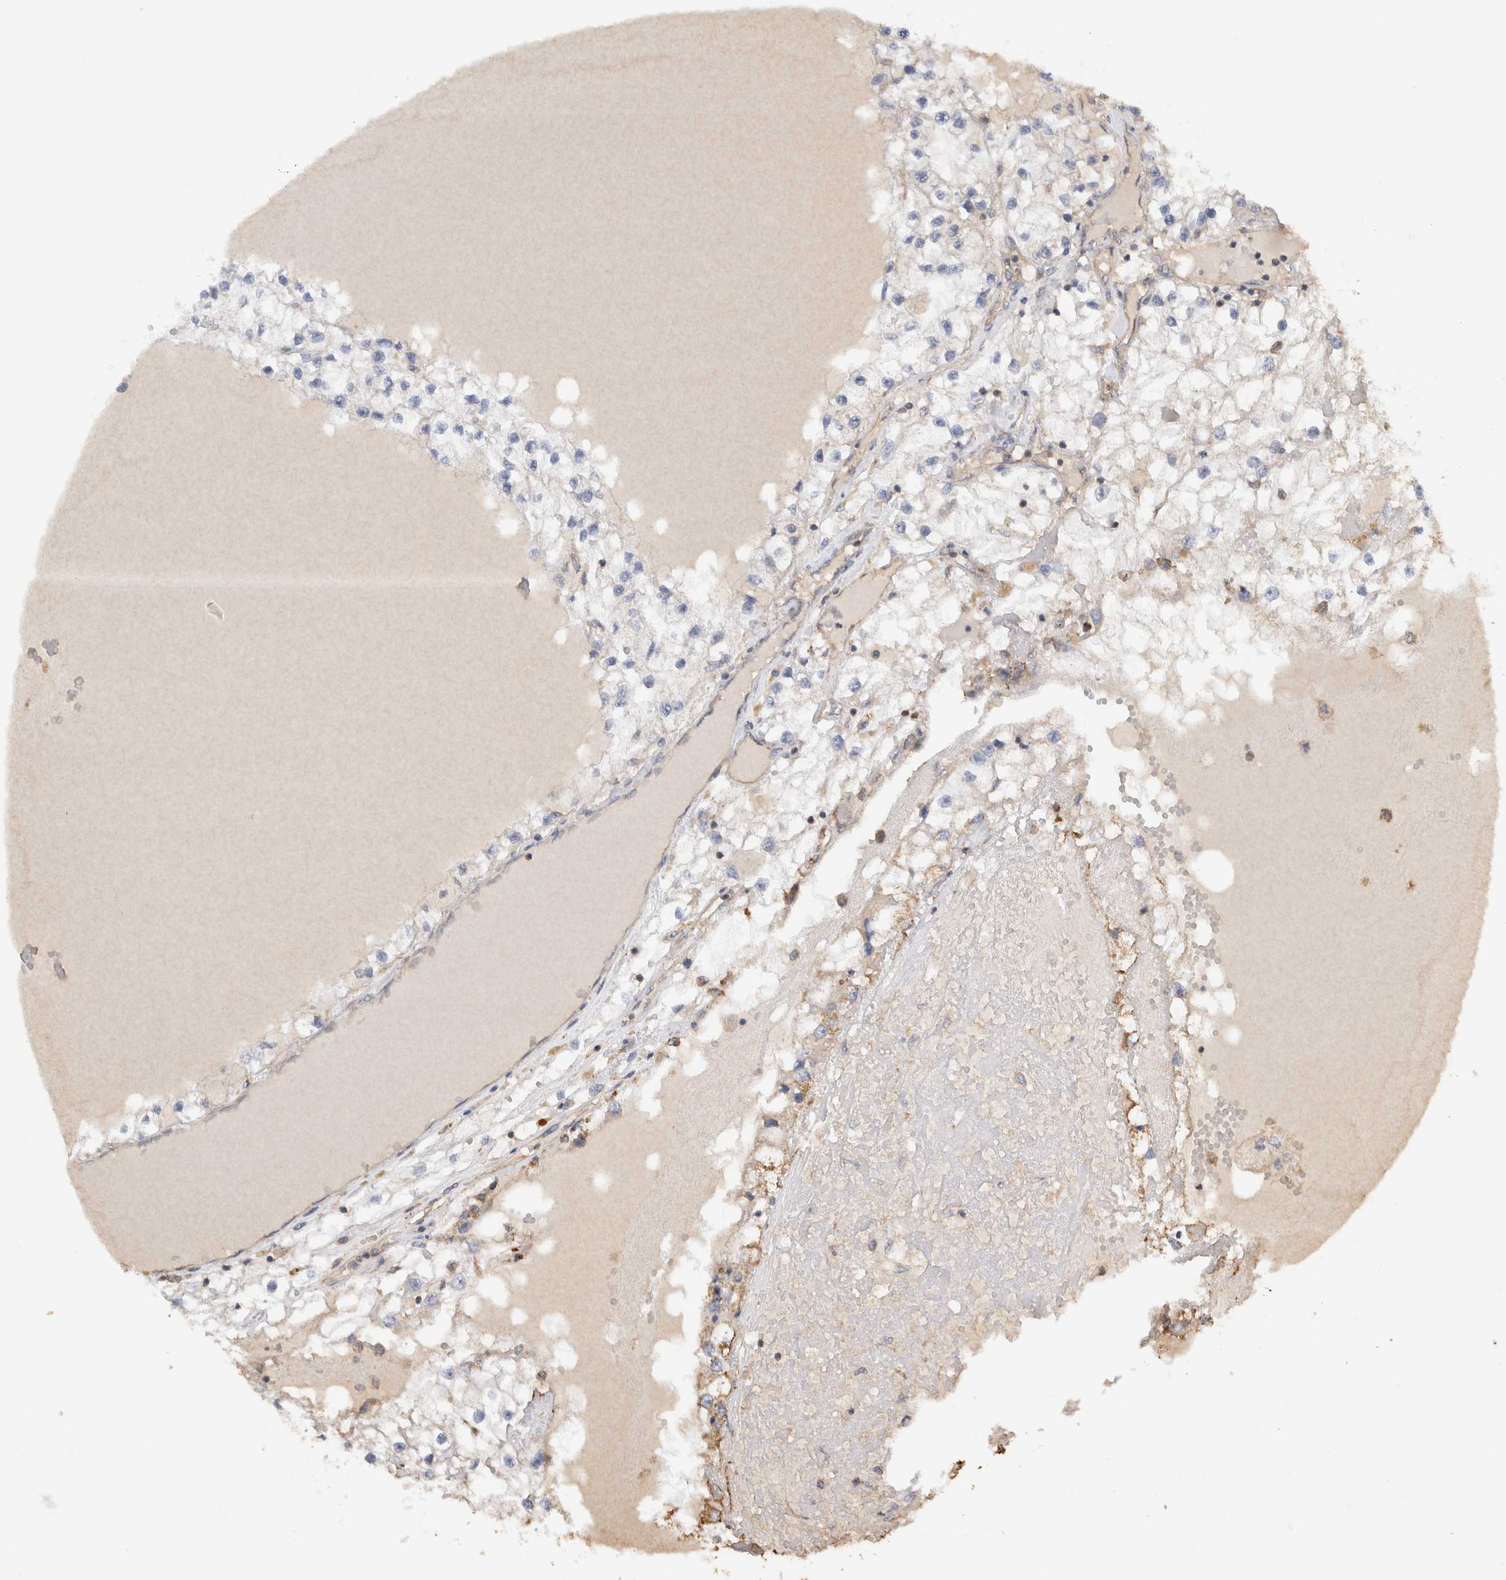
{"staining": {"intensity": "negative", "quantity": "none", "location": "none"}, "tissue": "renal cancer", "cell_type": "Tumor cells", "image_type": "cancer", "snomed": [{"axis": "morphology", "description": "Adenocarcinoma, NOS"}, {"axis": "topography", "description": "Kidney"}], "caption": "Tumor cells are negative for protein expression in human renal cancer.", "gene": "EIF4G3", "patient": {"sex": "male", "age": 68}}